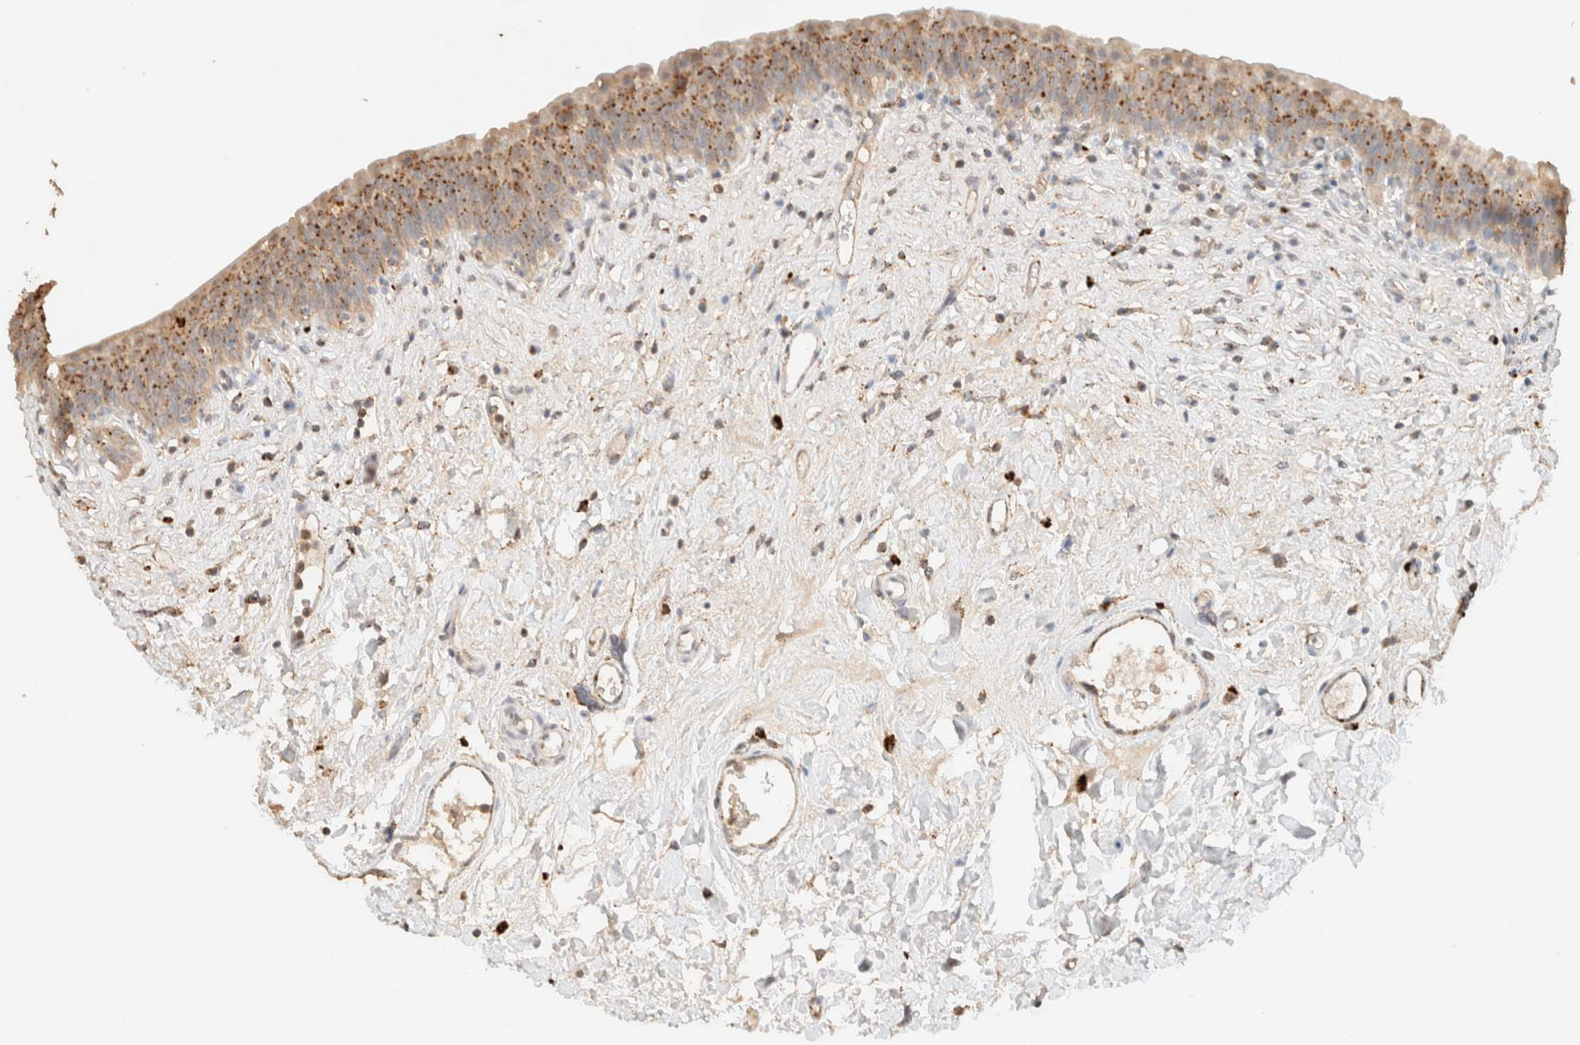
{"staining": {"intensity": "moderate", "quantity": ">75%", "location": "cytoplasmic/membranous"}, "tissue": "urinary bladder", "cell_type": "Urothelial cells", "image_type": "normal", "snomed": [{"axis": "morphology", "description": "Normal tissue, NOS"}, {"axis": "topography", "description": "Urinary bladder"}], "caption": "A high-resolution micrograph shows immunohistochemistry (IHC) staining of benign urinary bladder, which demonstrates moderate cytoplasmic/membranous positivity in about >75% of urothelial cells.", "gene": "CTSC", "patient": {"sex": "male", "age": 83}}